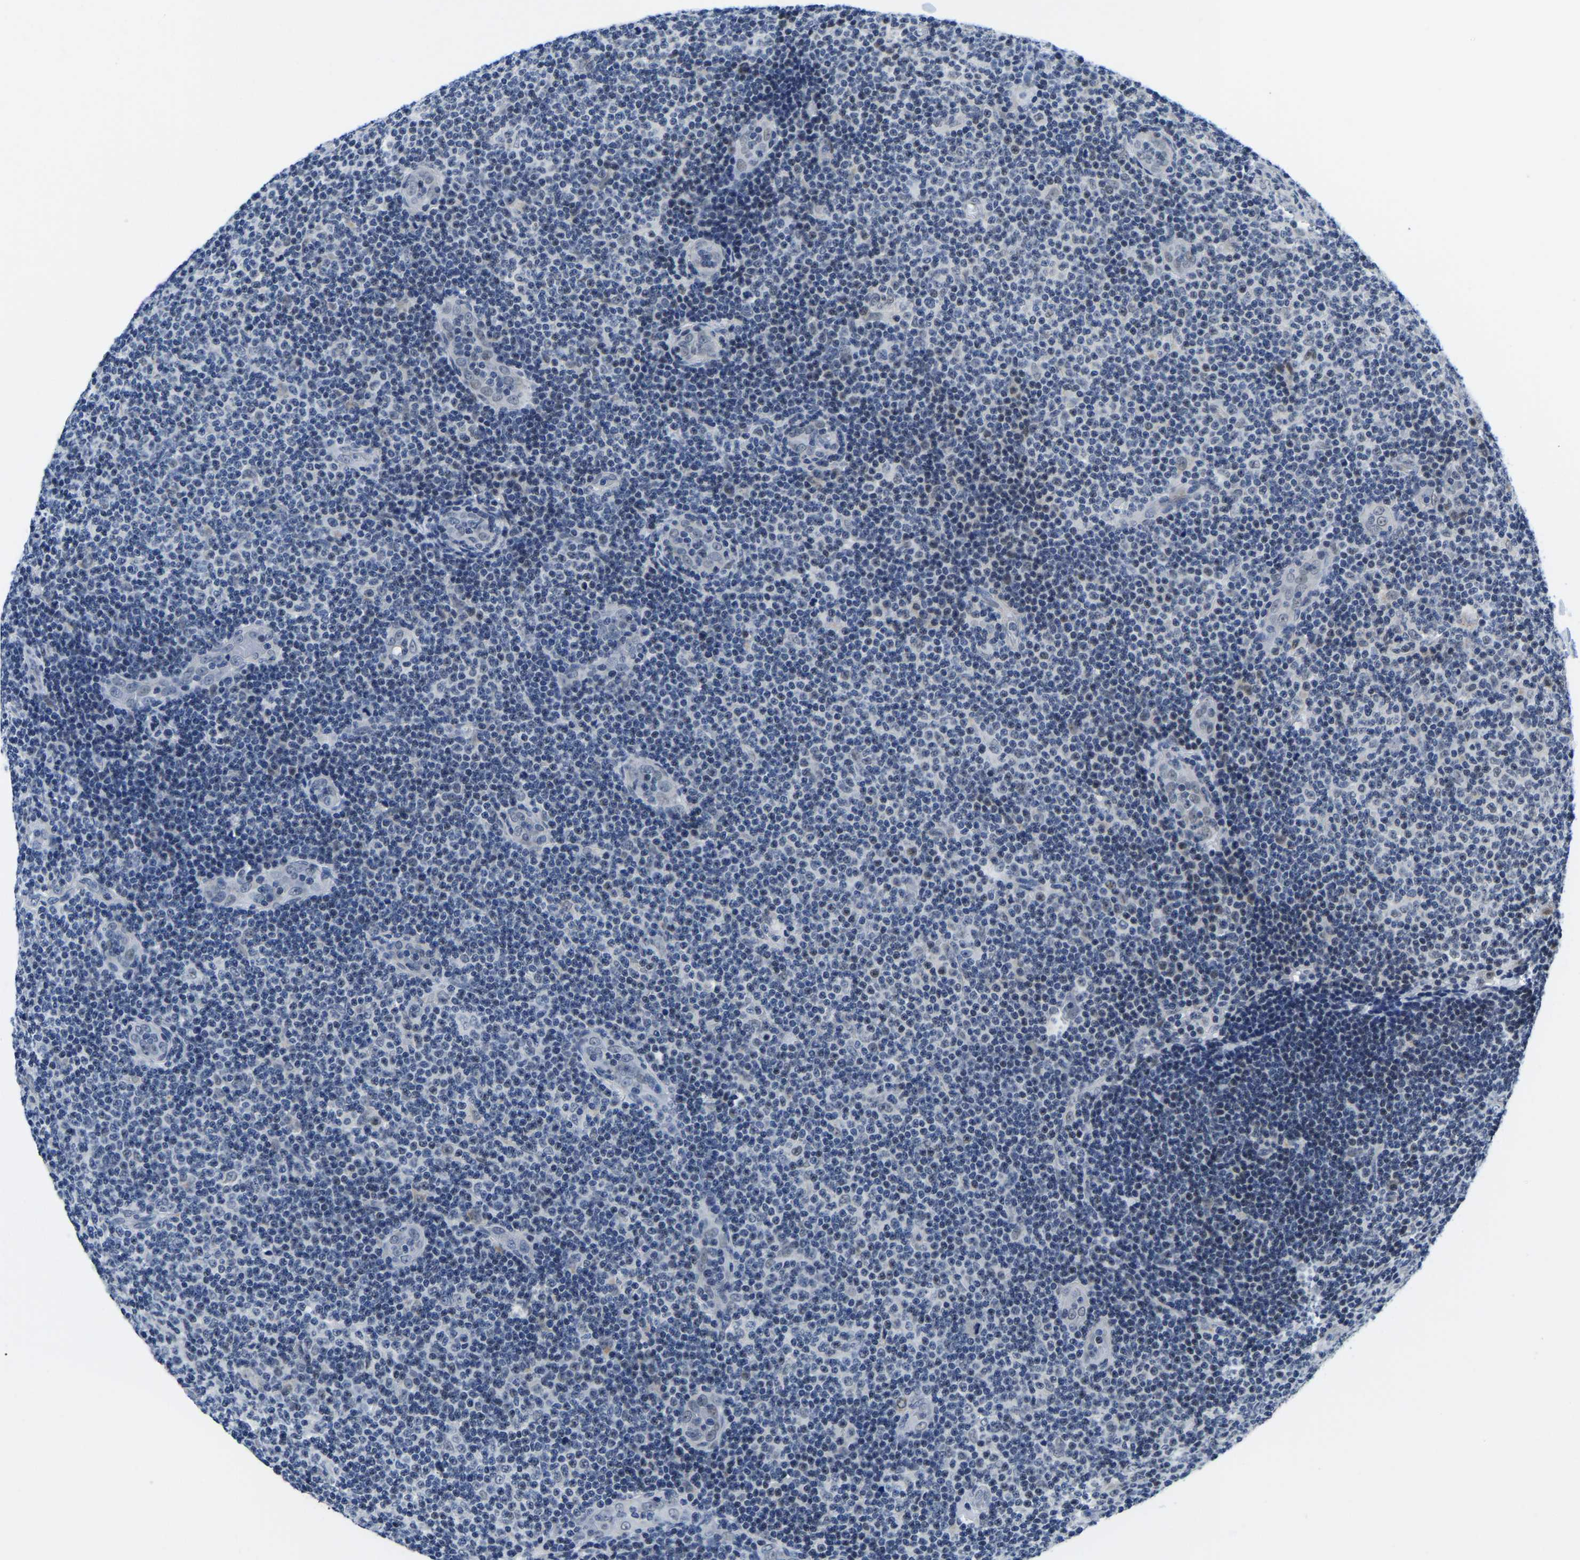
{"staining": {"intensity": "negative", "quantity": "none", "location": "none"}, "tissue": "lymphoma", "cell_type": "Tumor cells", "image_type": "cancer", "snomed": [{"axis": "morphology", "description": "Malignant lymphoma, non-Hodgkin's type, Low grade"}, {"axis": "topography", "description": "Lymph node"}], "caption": "Tumor cells show no significant positivity in low-grade malignant lymphoma, non-Hodgkin's type.", "gene": "POLDIP3", "patient": {"sex": "male", "age": 83}}